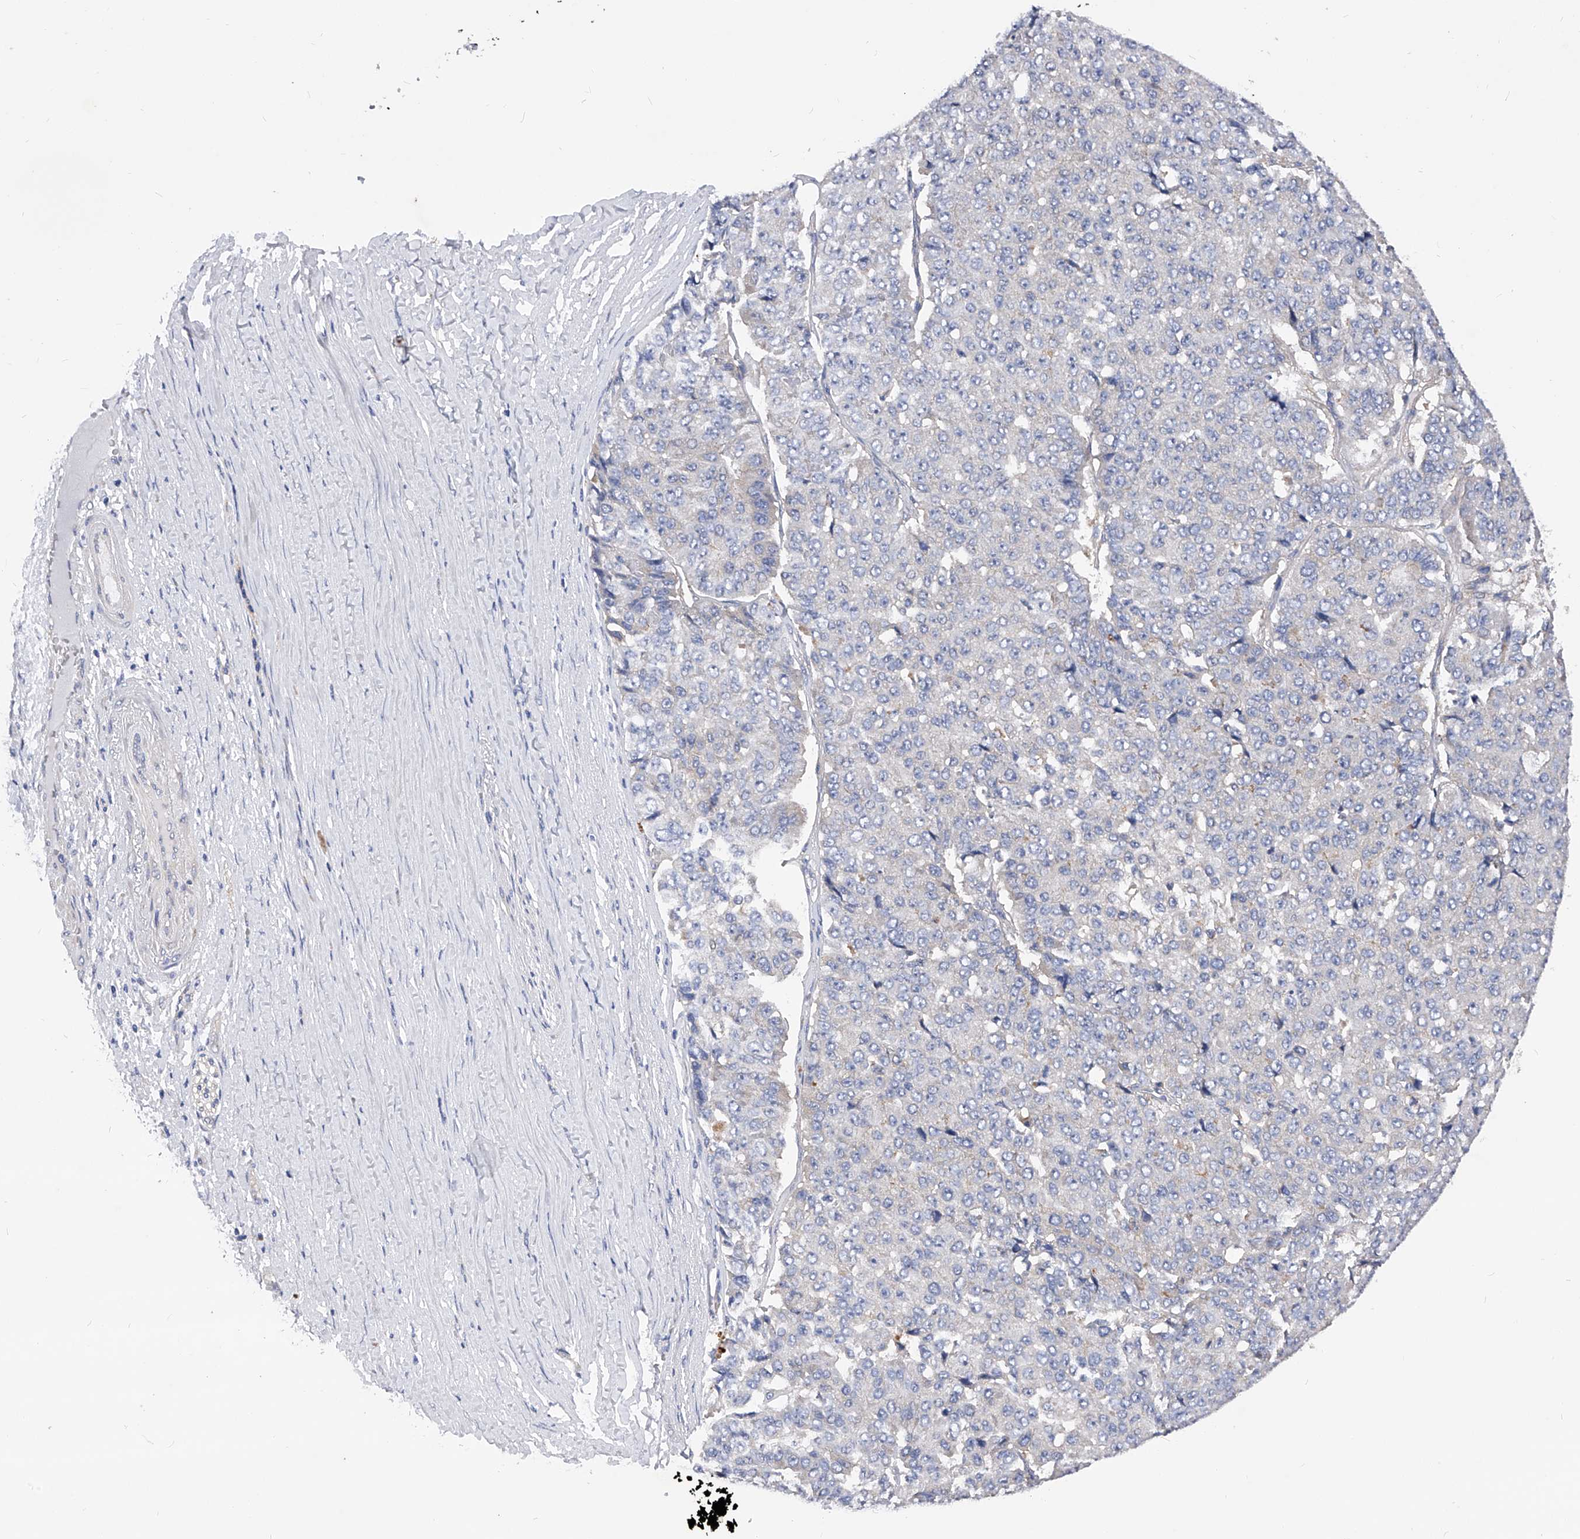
{"staining": {"intensity": "negative", "quantity": "none", "location": "none"}, "tissue": "pancreatic cancer", "cell_type": "Tumor cells", "image_type": "cancer", "snomed": [{"axis": "morphology", "description": "Adenocarcinoma, NOS"}, {"axis": "topography", "description": "Pancreas"}], "caption": "An IHC photomicrograph of pancreatic cancer (adenocarcinoma) is shown. There is no staining in tumor cells of pancreatic cancer (adenocarcinoma). (Brightfield microscopy of DAB (3,3'-diaminobenzidine) immunohistochemistry (IHC) at high magnification).", "gene": "PPP5C", "patient": {"sex": "male", "age": 50}}